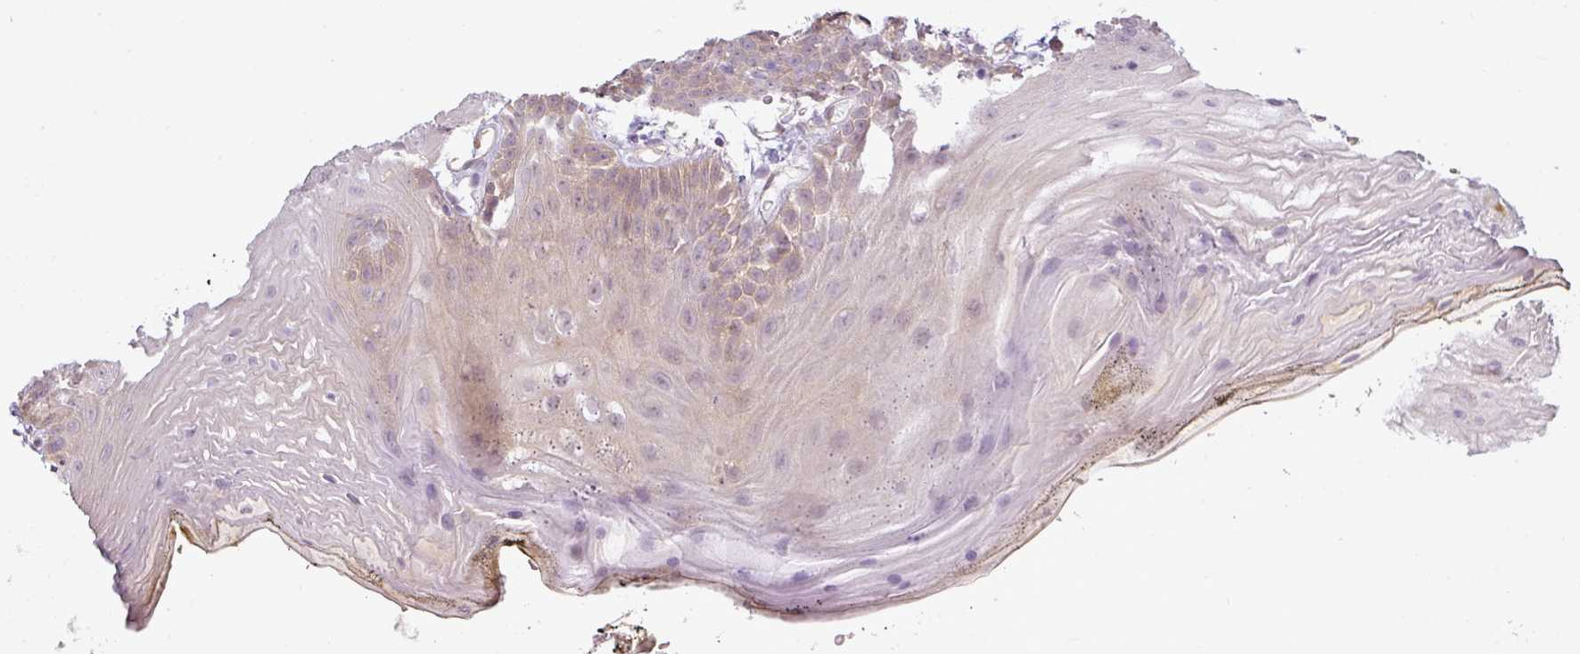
{"staining": {"intensity": "negative", "quantity": "none", "location": "none"}, "tissue": "oral mucosa", "cell_type": "Squamous epithelial cells", "image_type": "normal", "snomed": [{"axis": "morphology", "description": "Normal tissue, NOS"}, {"axis": "morphology", "description": "Squamous cell carcinoma, NOS"}, {"axis": "topography", "description": "Oral tissue"}, {"axis": "topography", "description": "Head-Neck"}], "caption": "Immunohistochemistry (IHC) photomicrograph of unremarkable human oral mucosa stained for a protein (brown), which displays no expression in squamous epithelial cells. Nuclei are stained in blue.", "gene": "ANKRD18A", "patient": {"sex": "female", "age": 81}}